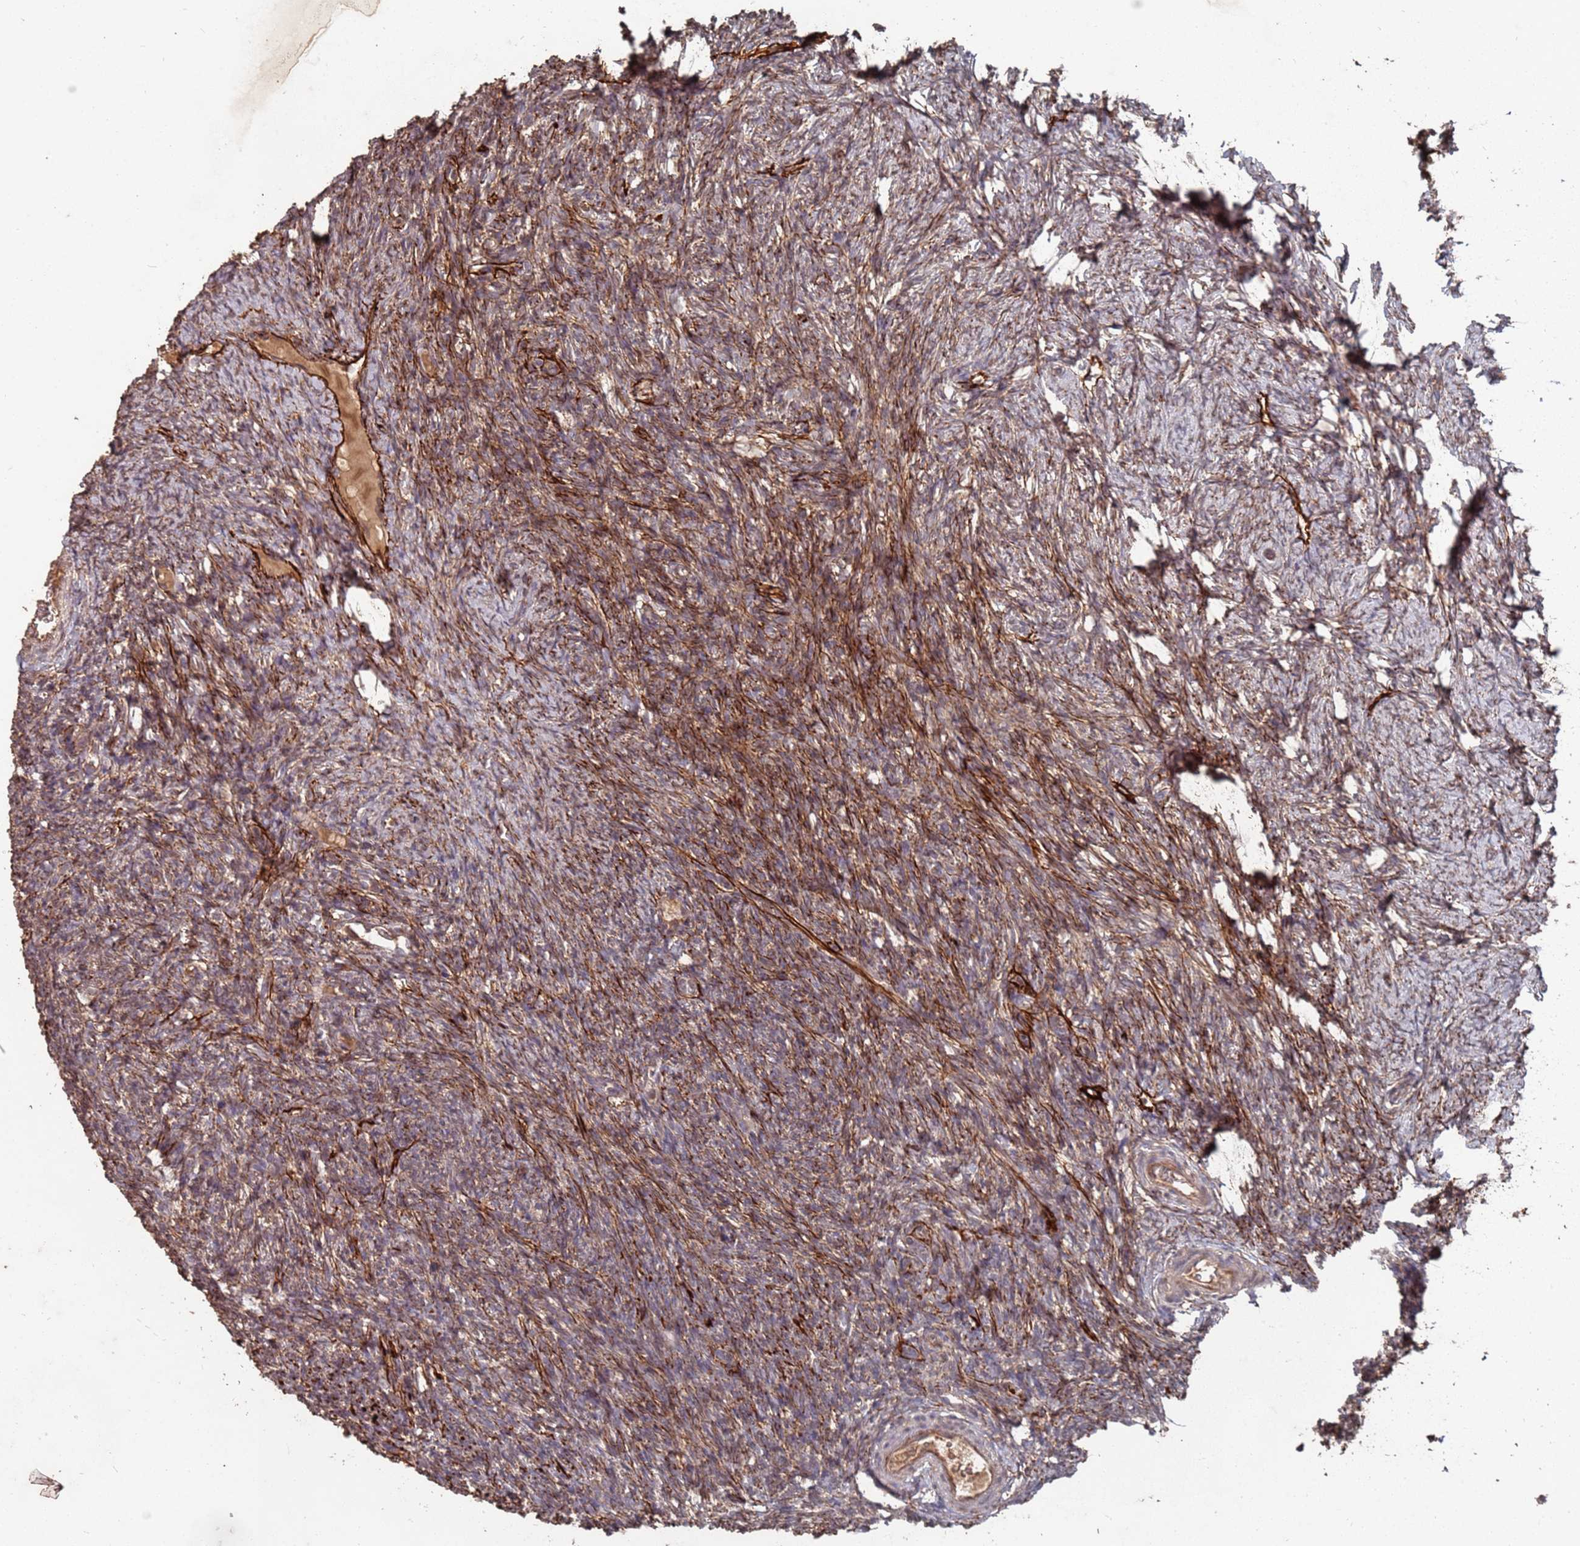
{"staining": {"intensity": "moderate", "quantity": "25%-75%", "location": "cytoplasmic/membranous"}, "tissue": "ovary", "cell_type": "Ovarian stroma cells", "image_type": "normal", "snomed": [{"axis": "morphology", "description": "Normal tissue, NOS"}, {"axis": "topography", "description": "Ovary"}], "caption": "Immunohistochemistry micrograph of benign ovary stained for a protein (brown), which reveals medium levels of moderate cytoplasmic/membranous staining in about 25%-75% of ovarian stroma cells.", "gene": "PRORP", "patient": {"sex": "female", "age": 39}}